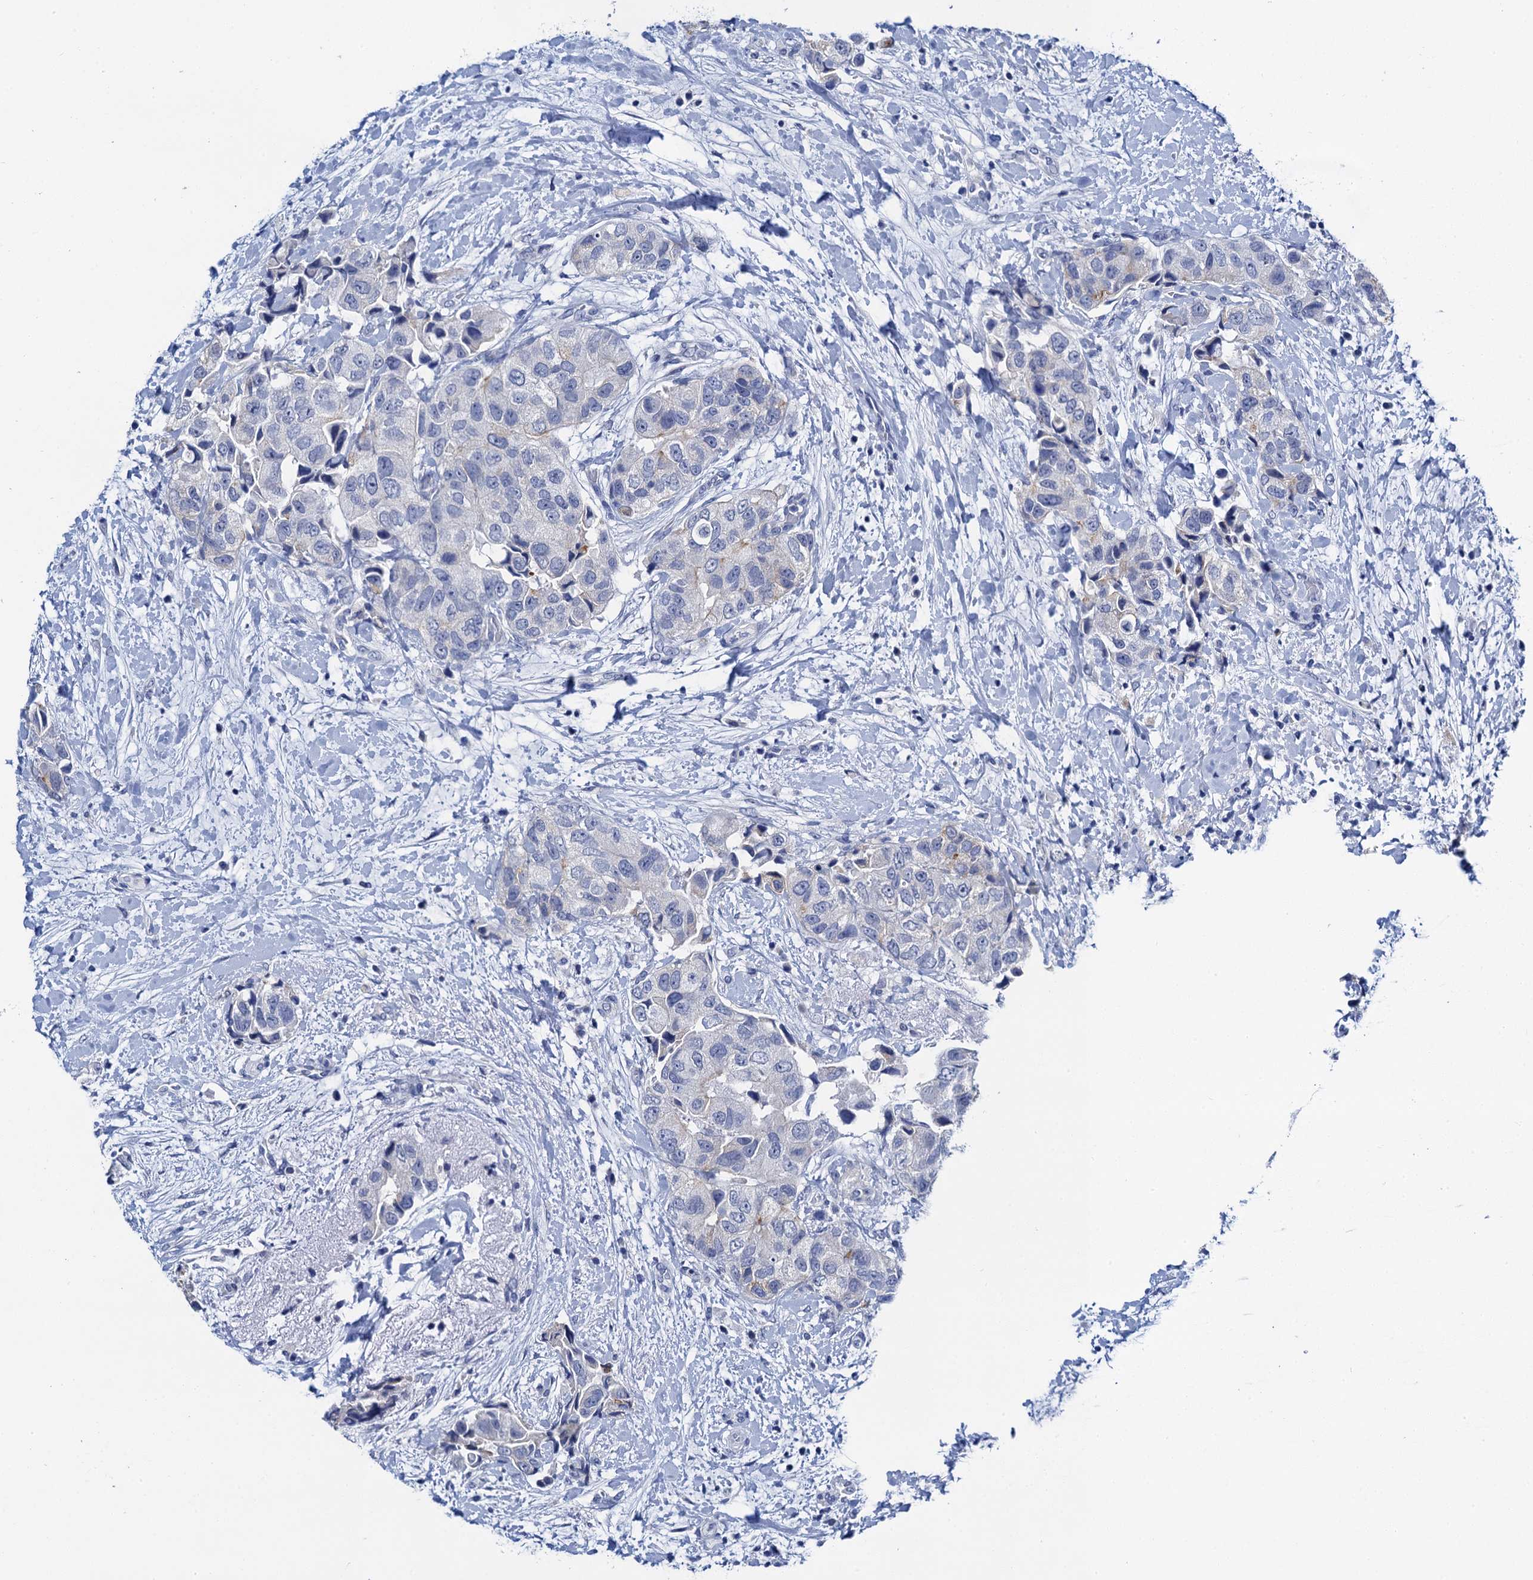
{"staining": {"intensity": "negative", "quantity": "none", "location": "none"}, "tissue": "breast cancer", "cell_type": "Tumor cells", "image_type": "cancer", "snomed": [{"axis": "morphology", "description": "Normal tissue, NOS"}, {"axis": "morphology", "description": "Duct carcinoma"}, {"axis": "topography", "description": "Breast"}], "caption": "Breast invasive ductal carcinoma stained for a protein using IHC shows no positivity tumor cells.", "gene": "LYPD3", "patient": {"sex": "female", "age": 62}}